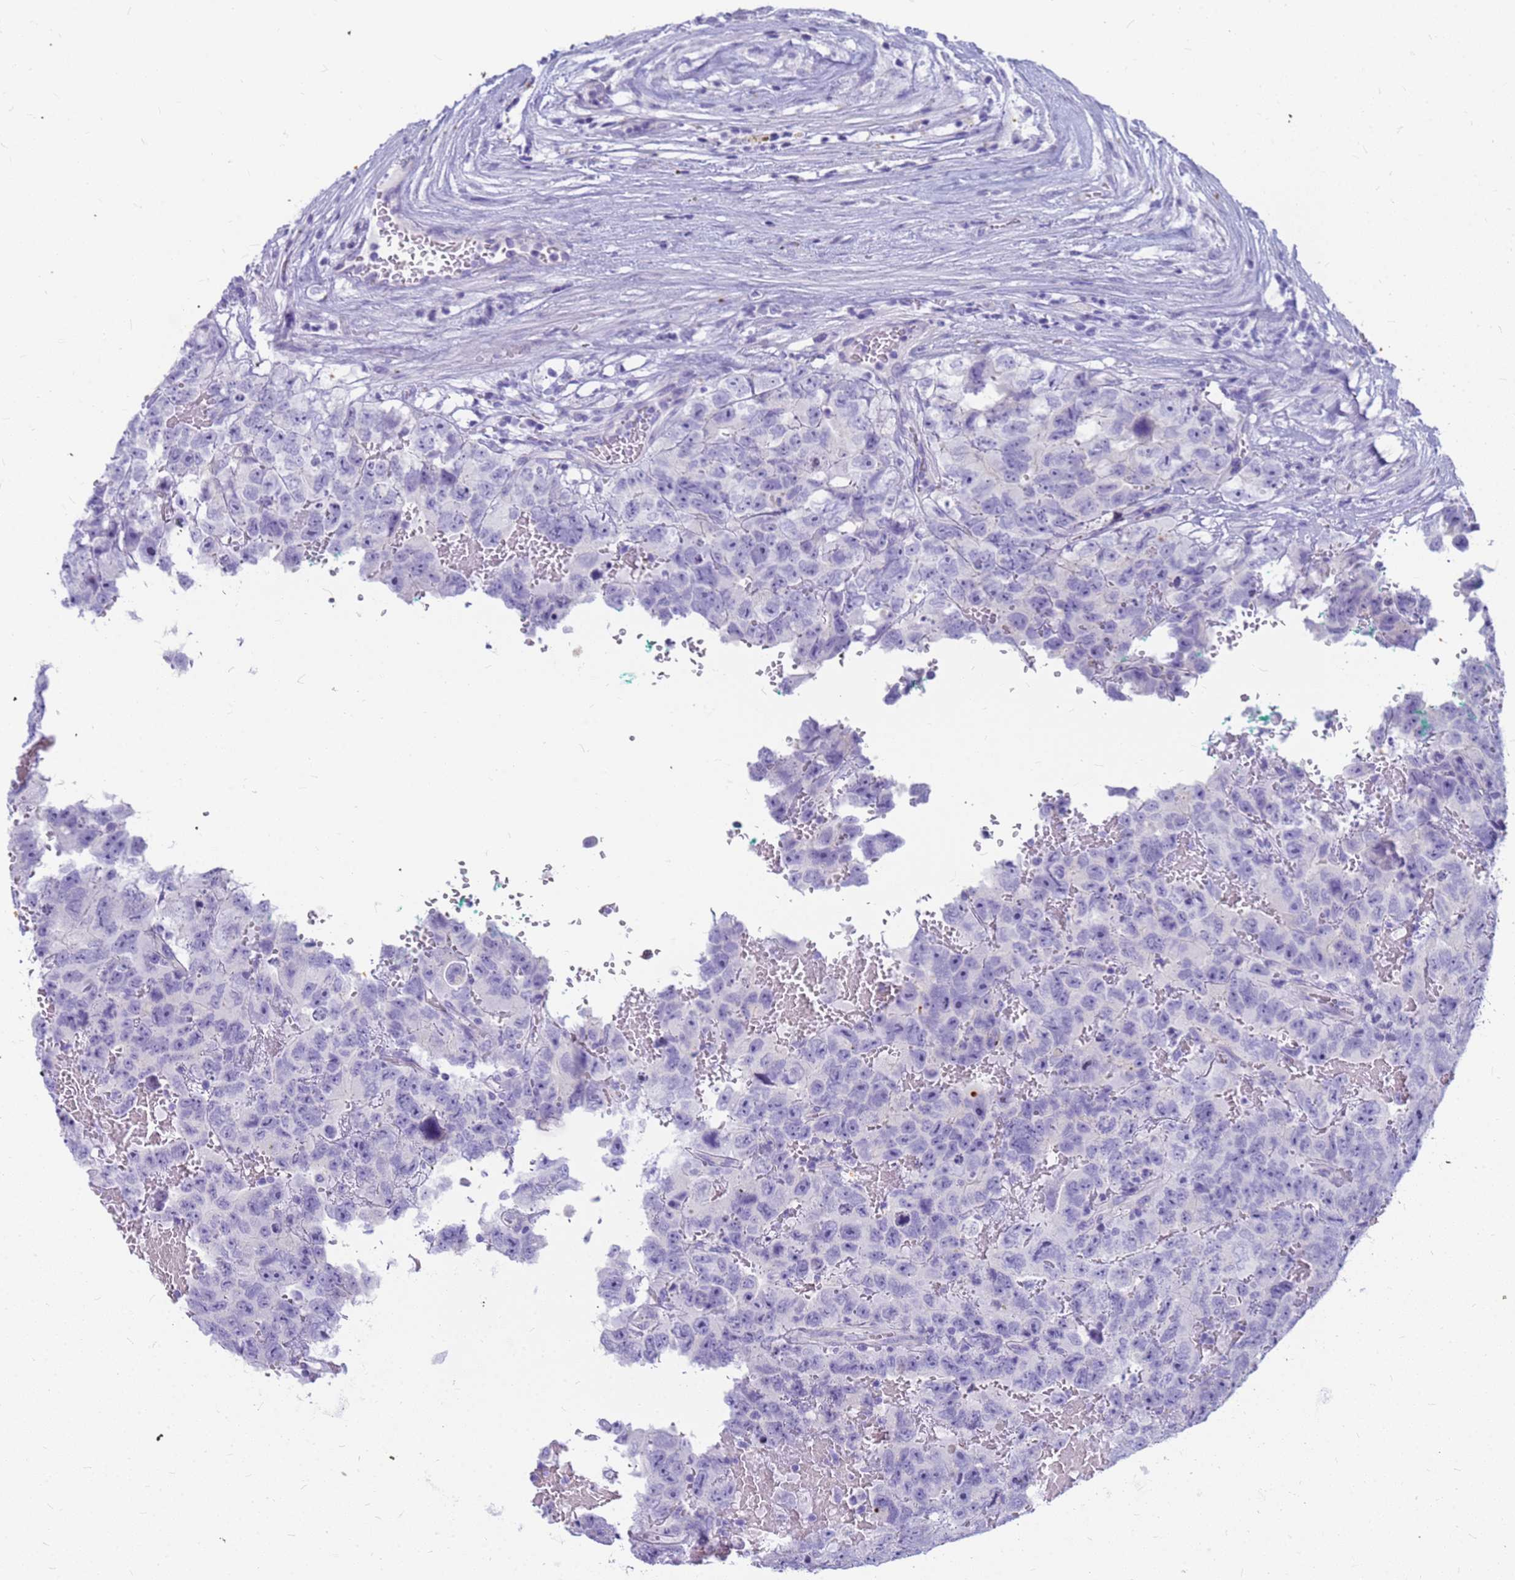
{"staining": {"intensity": "negative", "quantity": "none", "location": "none"}, "tissue": "testis cancer", "cell_type": "Tumor cells", "image_type": "cancer", "snomed": [{"axis": "morphology", "description": "Carcinoma, Embryonal, NOS"}, {"axis": "topography", "description": "Testis"}], "caption": "High power microscopy photomicrograph of an immunohistochemistry (IHC) photomicrograph of testis cancer, revealing no significant positivity in tumor cells.", "gene": "RNASE2", "patient": {"sex": "male", "age": 45}}